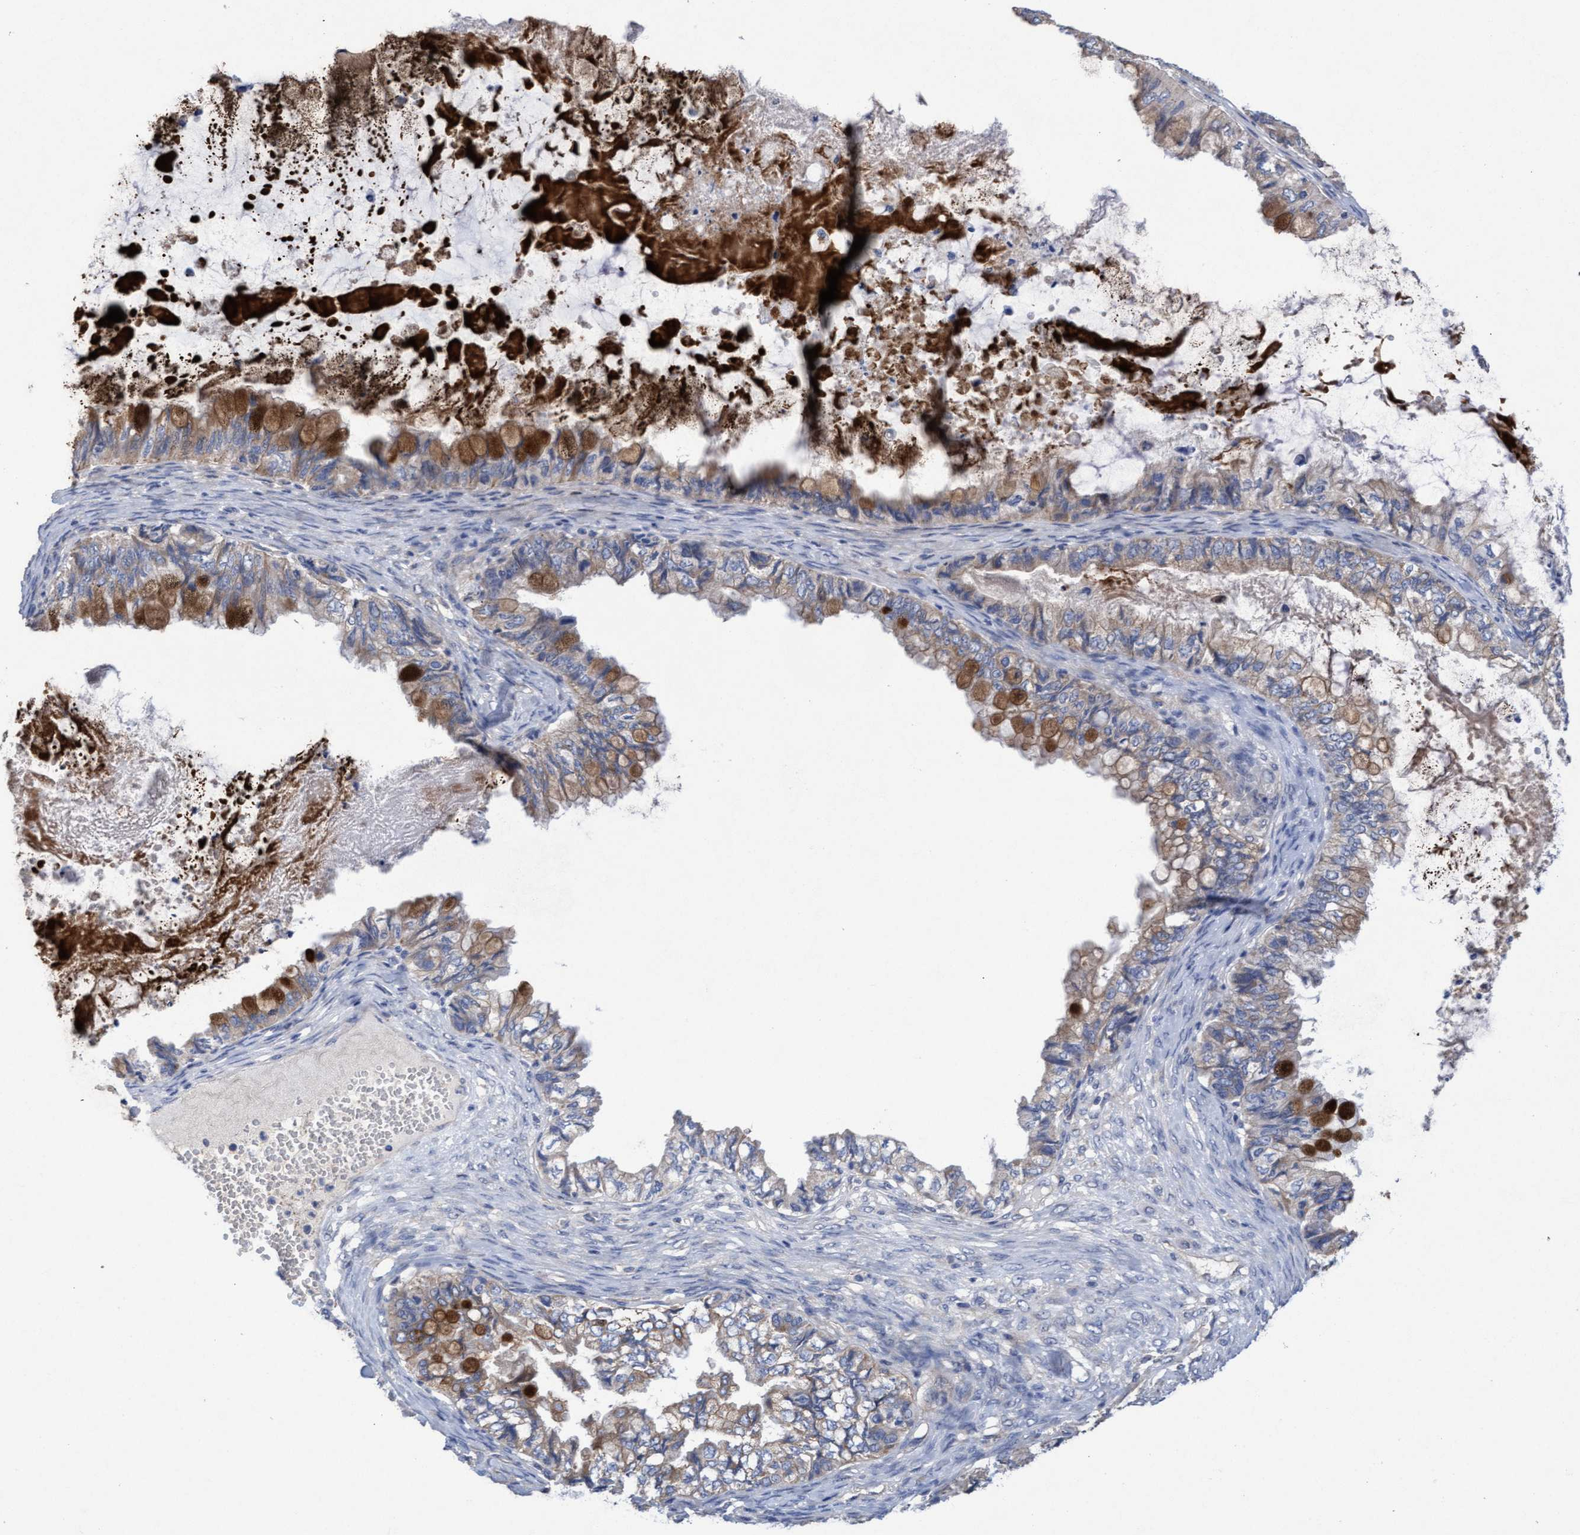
{"staining": {"intensity": "moderate", "quantity": ">75%", "location": "cytoplasmic/membranous"}, "tissue": "ovarian cancer", "cell_type": "Tumor cells", "image_type": "cancer", "snomed": [{"axis": "morphology", "description": "Cystadenocarcinoma, mucinous, NOS"}, {"axis": "topography", "description": "Ovary"}], "caption": "A brown stain shows moderate cytoplasmic/membranous expression of a protein in human ovarian mucinous cystadenocarcinoma tumor cells.", "gene": "MRPL38", "patient": {"sex": "female", "age": 80}}